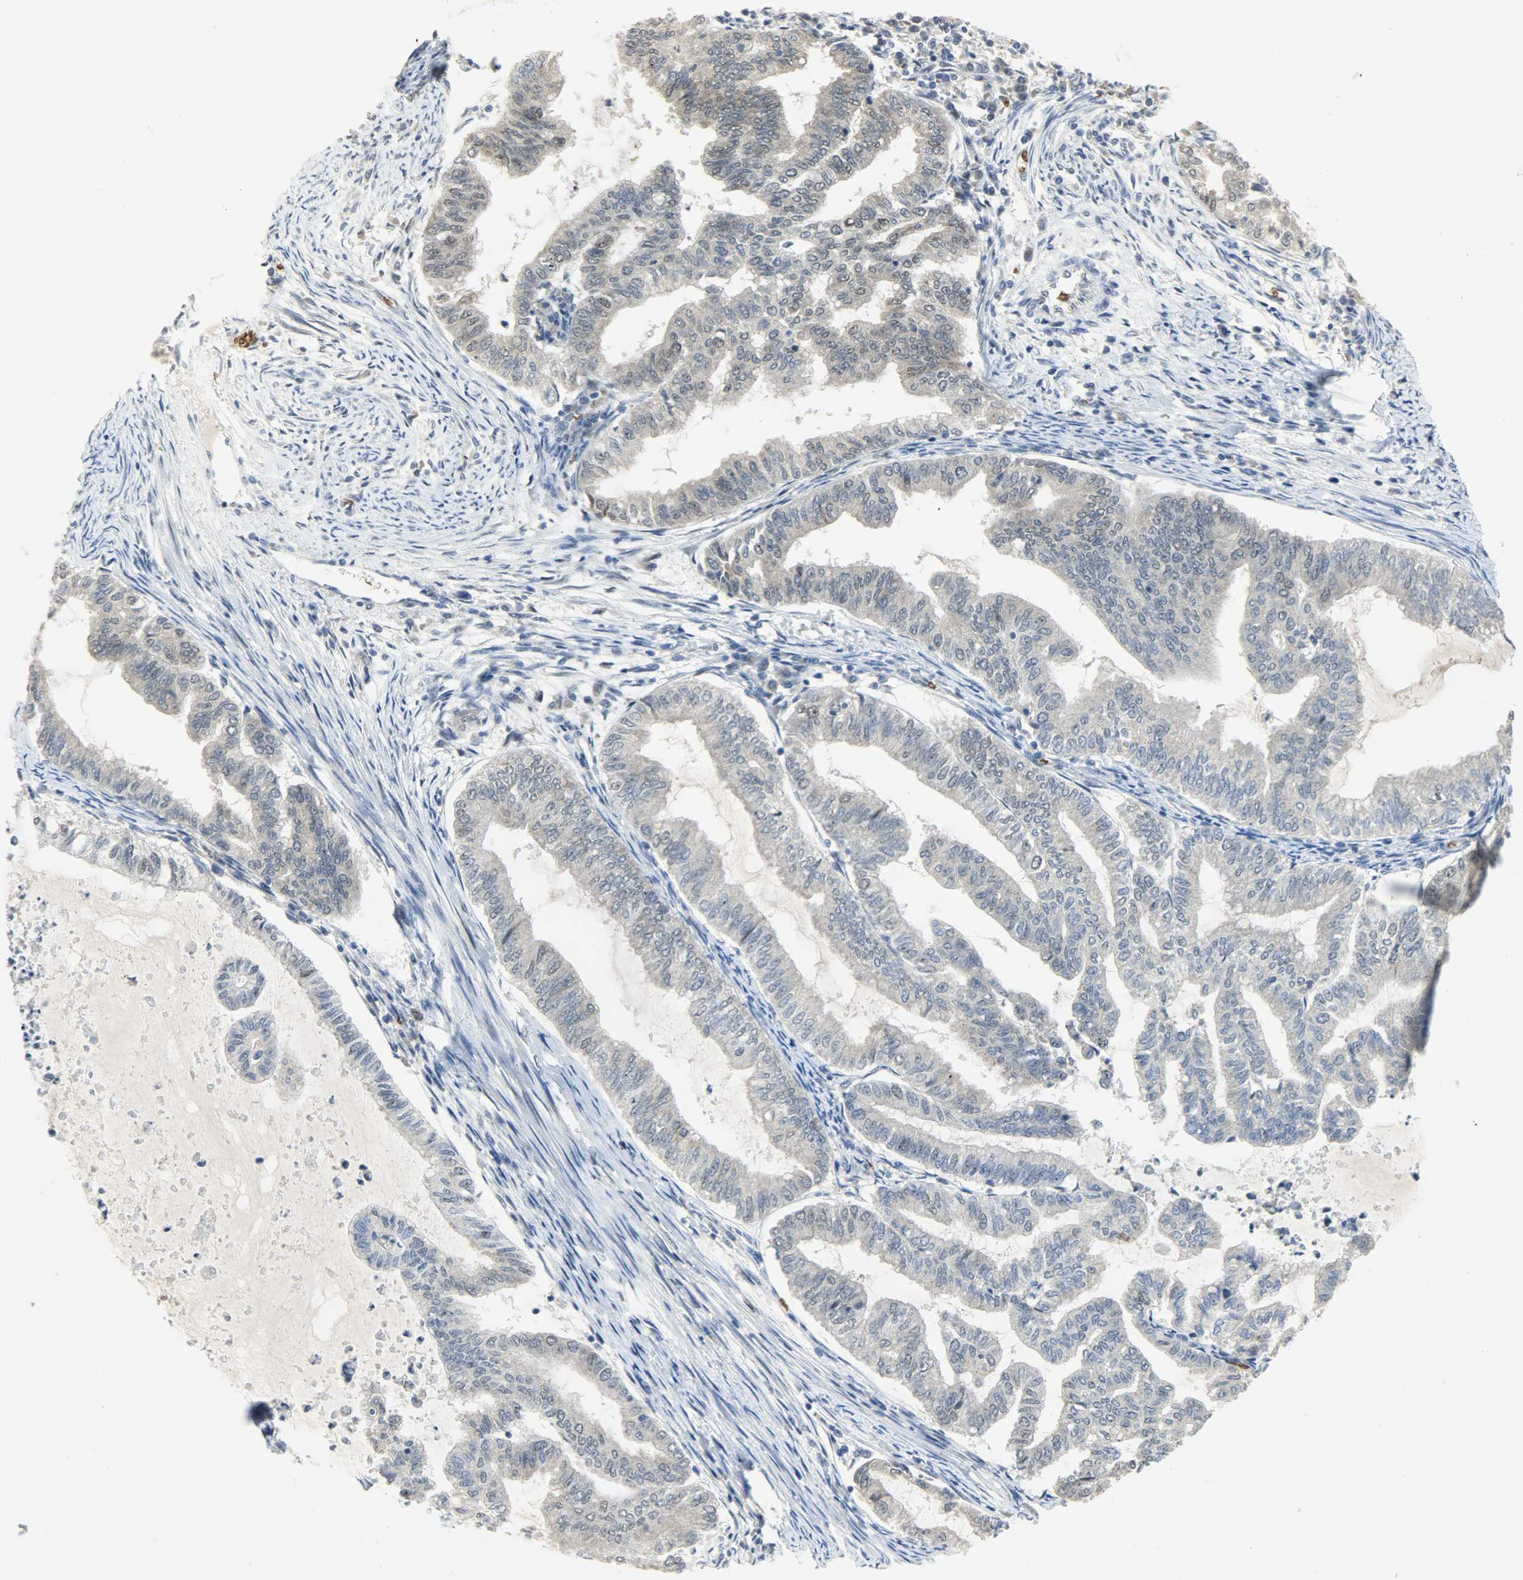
{"staining": {"intensity": "moderate", "quantity": "<25%", "location": "cytoplasmic/membranous,nuclear"}, "tissue": "endometrial cancer", "cell_type": "Tumor cells", "image_type": "cancer", "snomed": [{"axis": "morphology", "description": "Adenocarcinoma, NOS"}, {"axis": "topography", "description": "Endometrium"}], "caption": "Tumor cells show low levels of moderate cytoplasmic/membranous and nuclear positivity in about <25% of cells in human endometrial adenocarcinoma.", "gene": "SNAI1", "patient": {"sex": "female", "age": 79}}